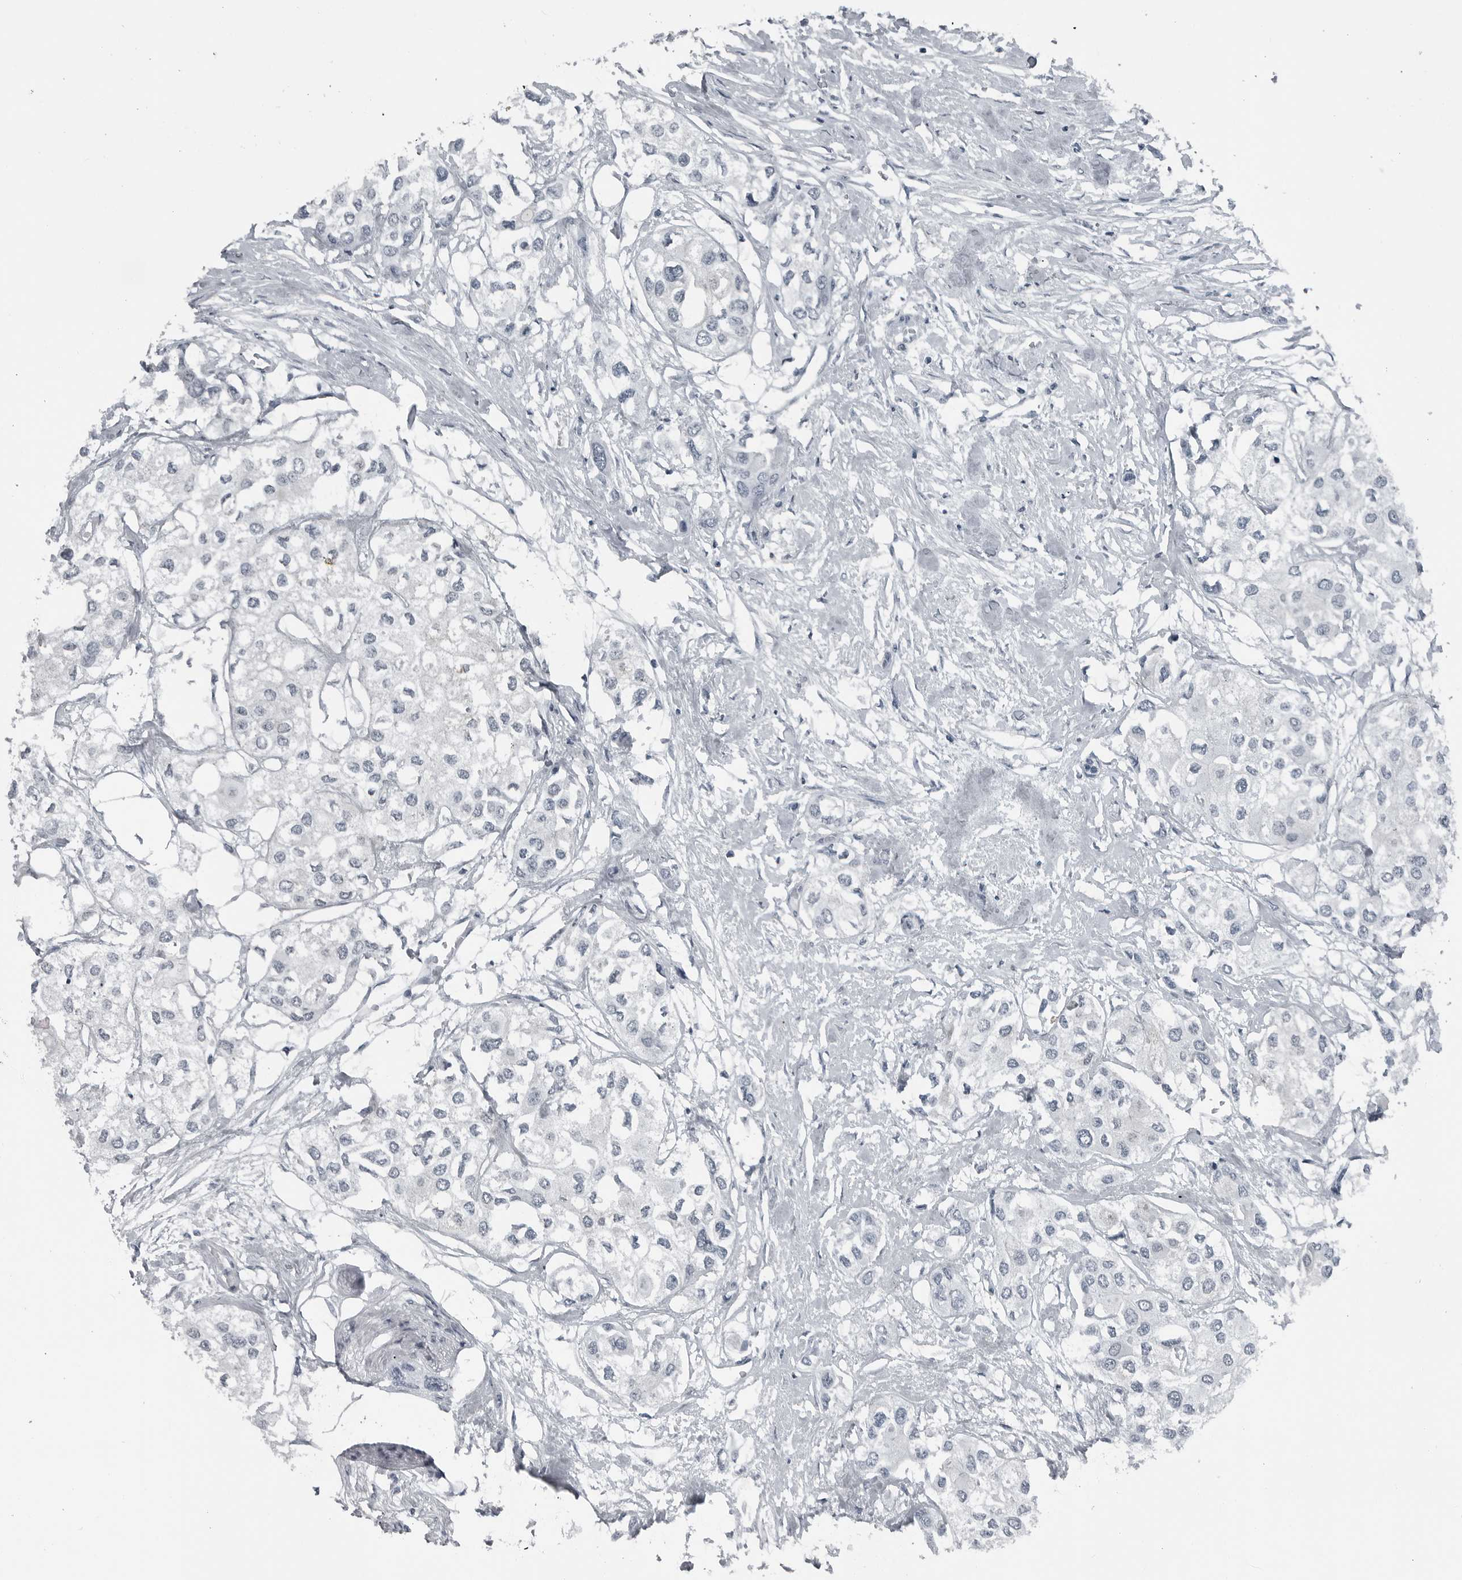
{"staining": {"intensity": "negative", "quantity": "none", "location": "none"}, "tissue": "urothelial cancer", "cell_type": "Tumor cells", "image_type": "cancer", "snomed": [{"axis": "morphology", "description": "Urothelial carcinoma, High grade"}, {"axis": "topography", "description": "Urinary bladder"}], "caption": "Image shows no significant protein expression in tumor cells of high-grade urothelial carcinoma.", "gene": "GAK", "patient": {"sex": "male", "age": 64}}